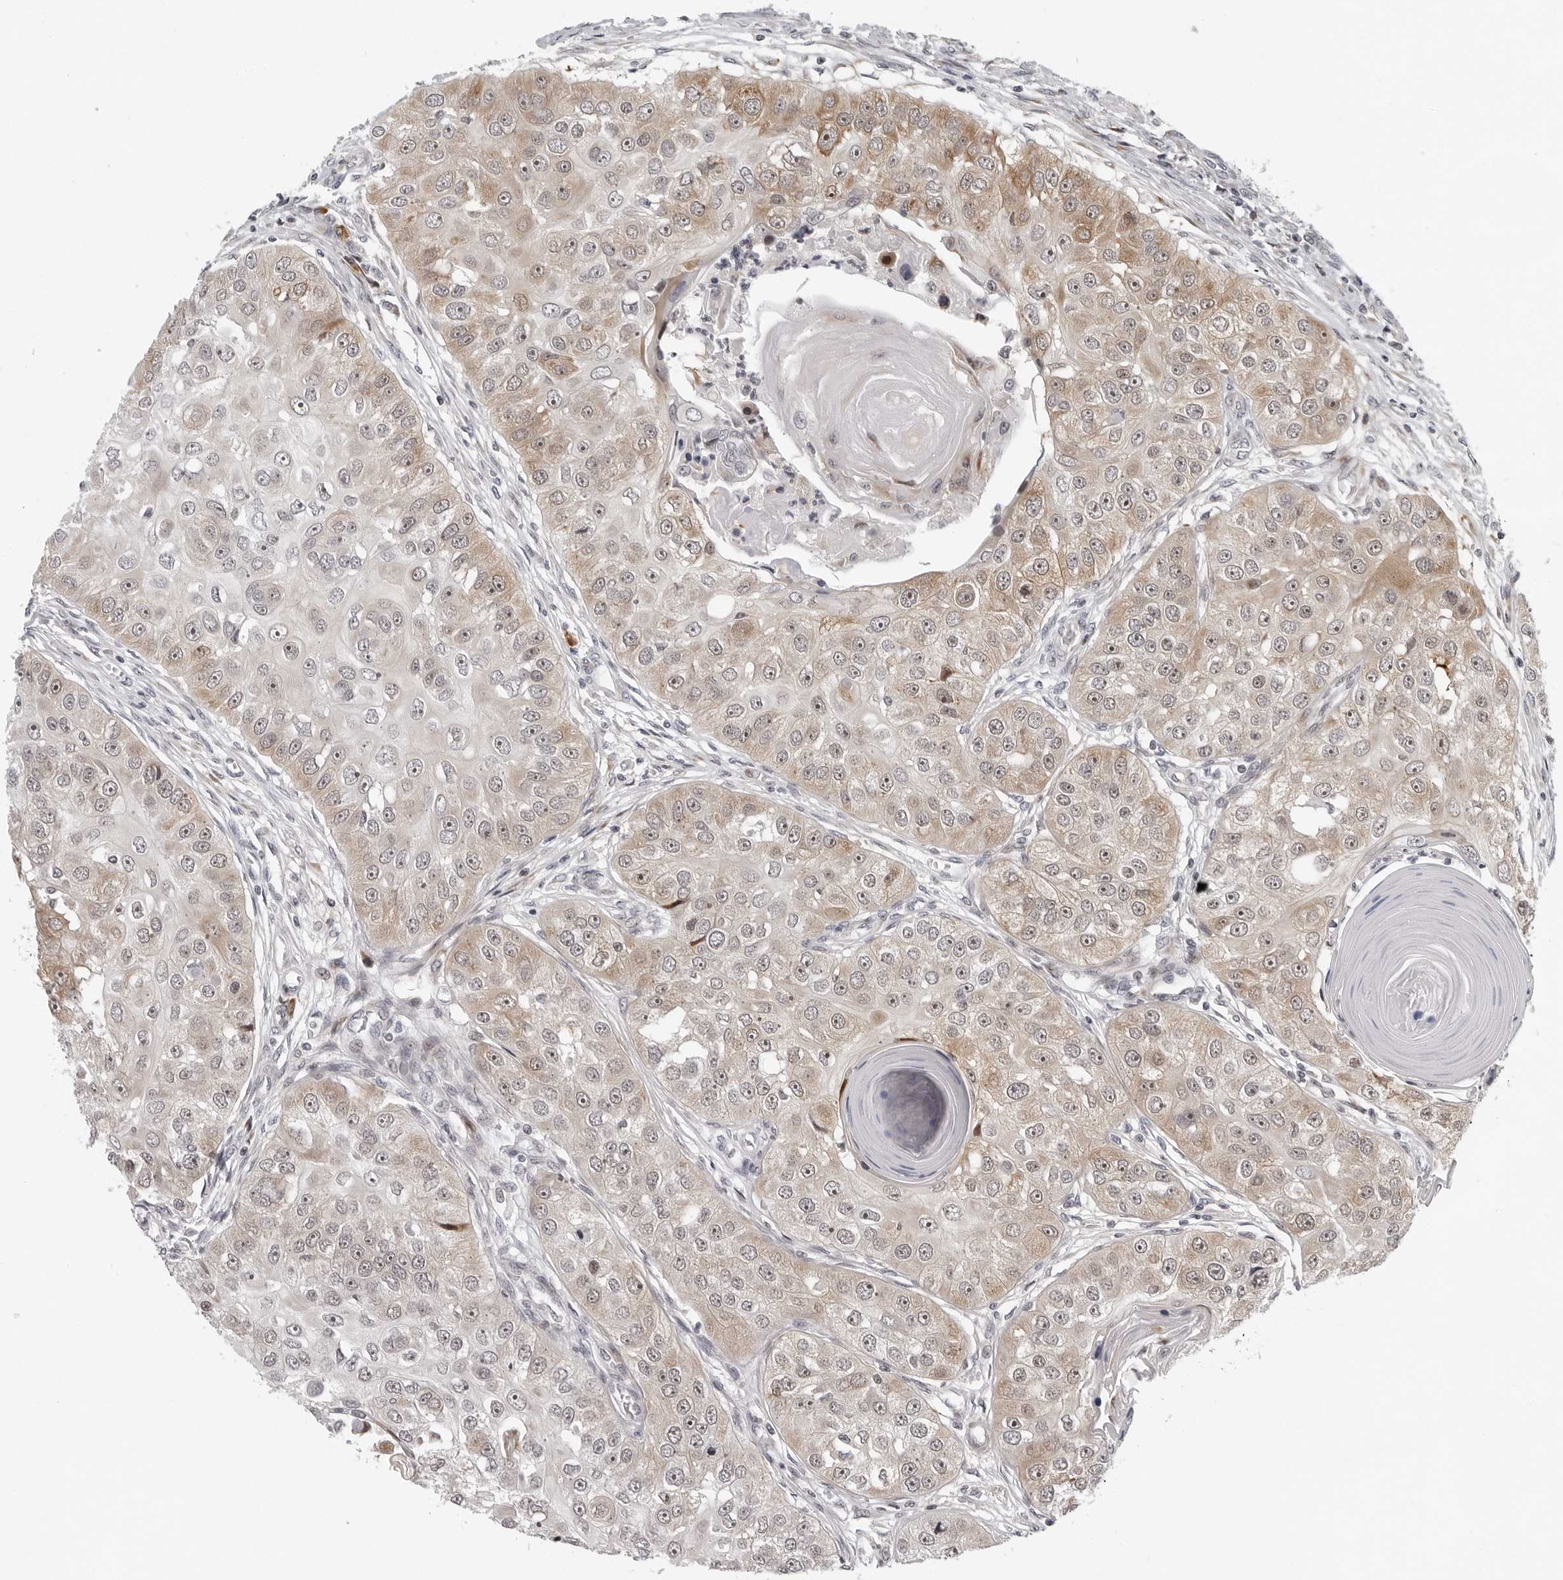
{"staining": {"intensity": "moderate", "quantity": ">75%", "location": "cytoplasmic/membranous"}, "tissue": "head and neck cancer", "cell_type": "Tumor cells", "image_type": "cancer", "snomed": [{"axis": "morphology", "description": "Normal tissue, NOS"}, {"axis": "morphology", "description": "Squamous cell carcinoma, NOS"}, {"axis": "topography", "description": "Skeletal muscle"}, {"axis": "topography", "description": "Head-Neck"}], "caption": "Immunohistochemical staining of head and neck squamous cell carcinoma reveals moderate cytoplasmic/membranous protein expression in about >75% of tumor cells.", "gene": "PIP4K2C", "patient": {"sex": "male", "age": 51}}